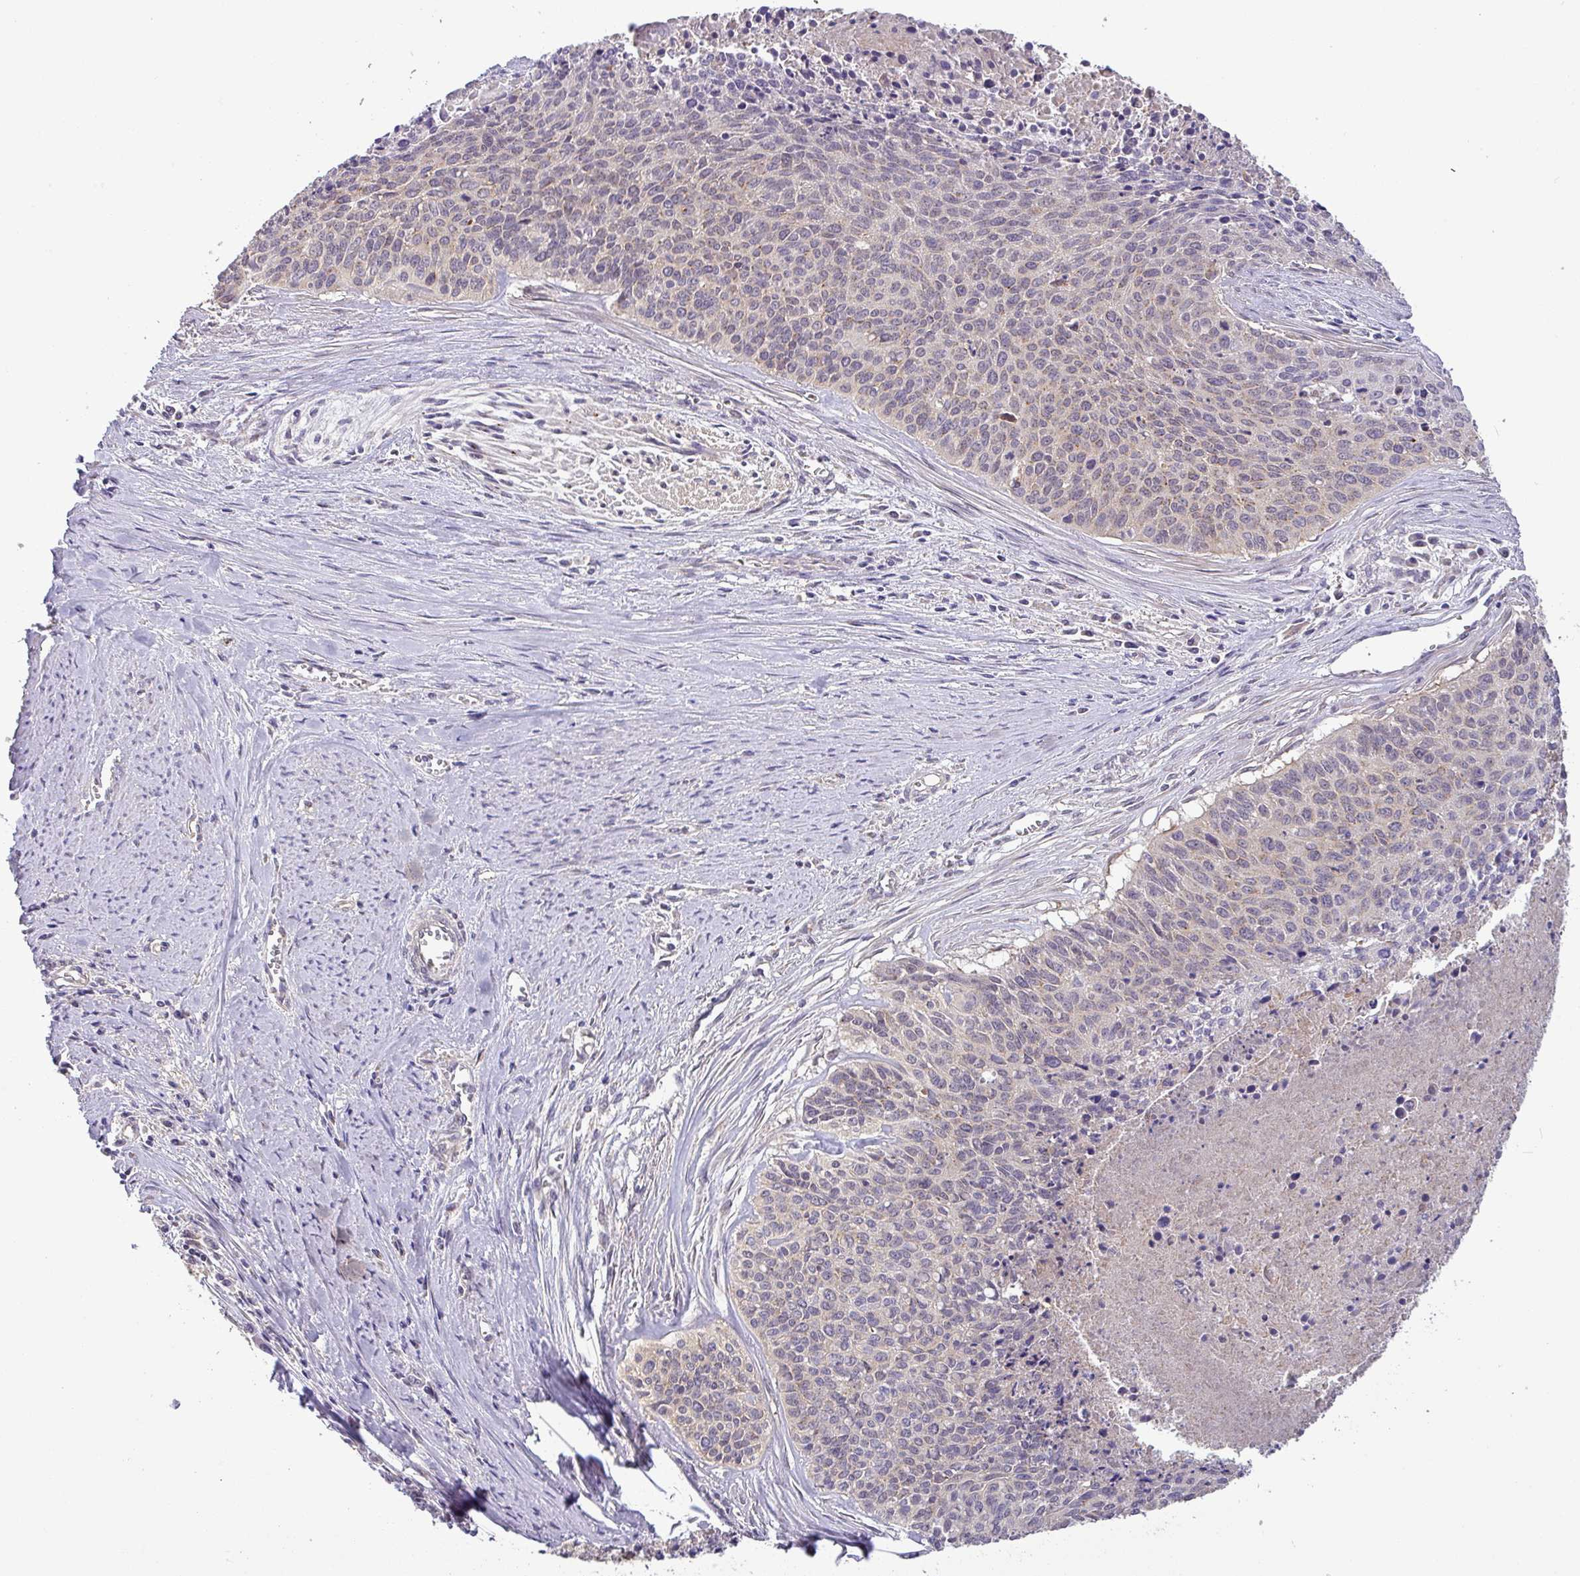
{"staining": {"intensity": "moderate", "quantity": "25%-75%", "location": "cytoplasmic/membranous"}, "tissue": "cervical cancer", "cell_type": "Tumor cells", "image_type": "cancer", "snomed": [{"axis": "morphology", "description": "Squamous cell carcinoma, NOS"}, {"axis": "topography", "description": "Cervix"}], "caption": "DAB (3,3'-diaminobenzidine) immunohistochemical staining of cervical cancer (squamous cell carcinoma) demonstrates moderate cytoplasmic/membranous protein staining in about 25%-75% of tumor cells.", "gene": "GALNT12", "patient": {"sex": "female", "age": 55}}